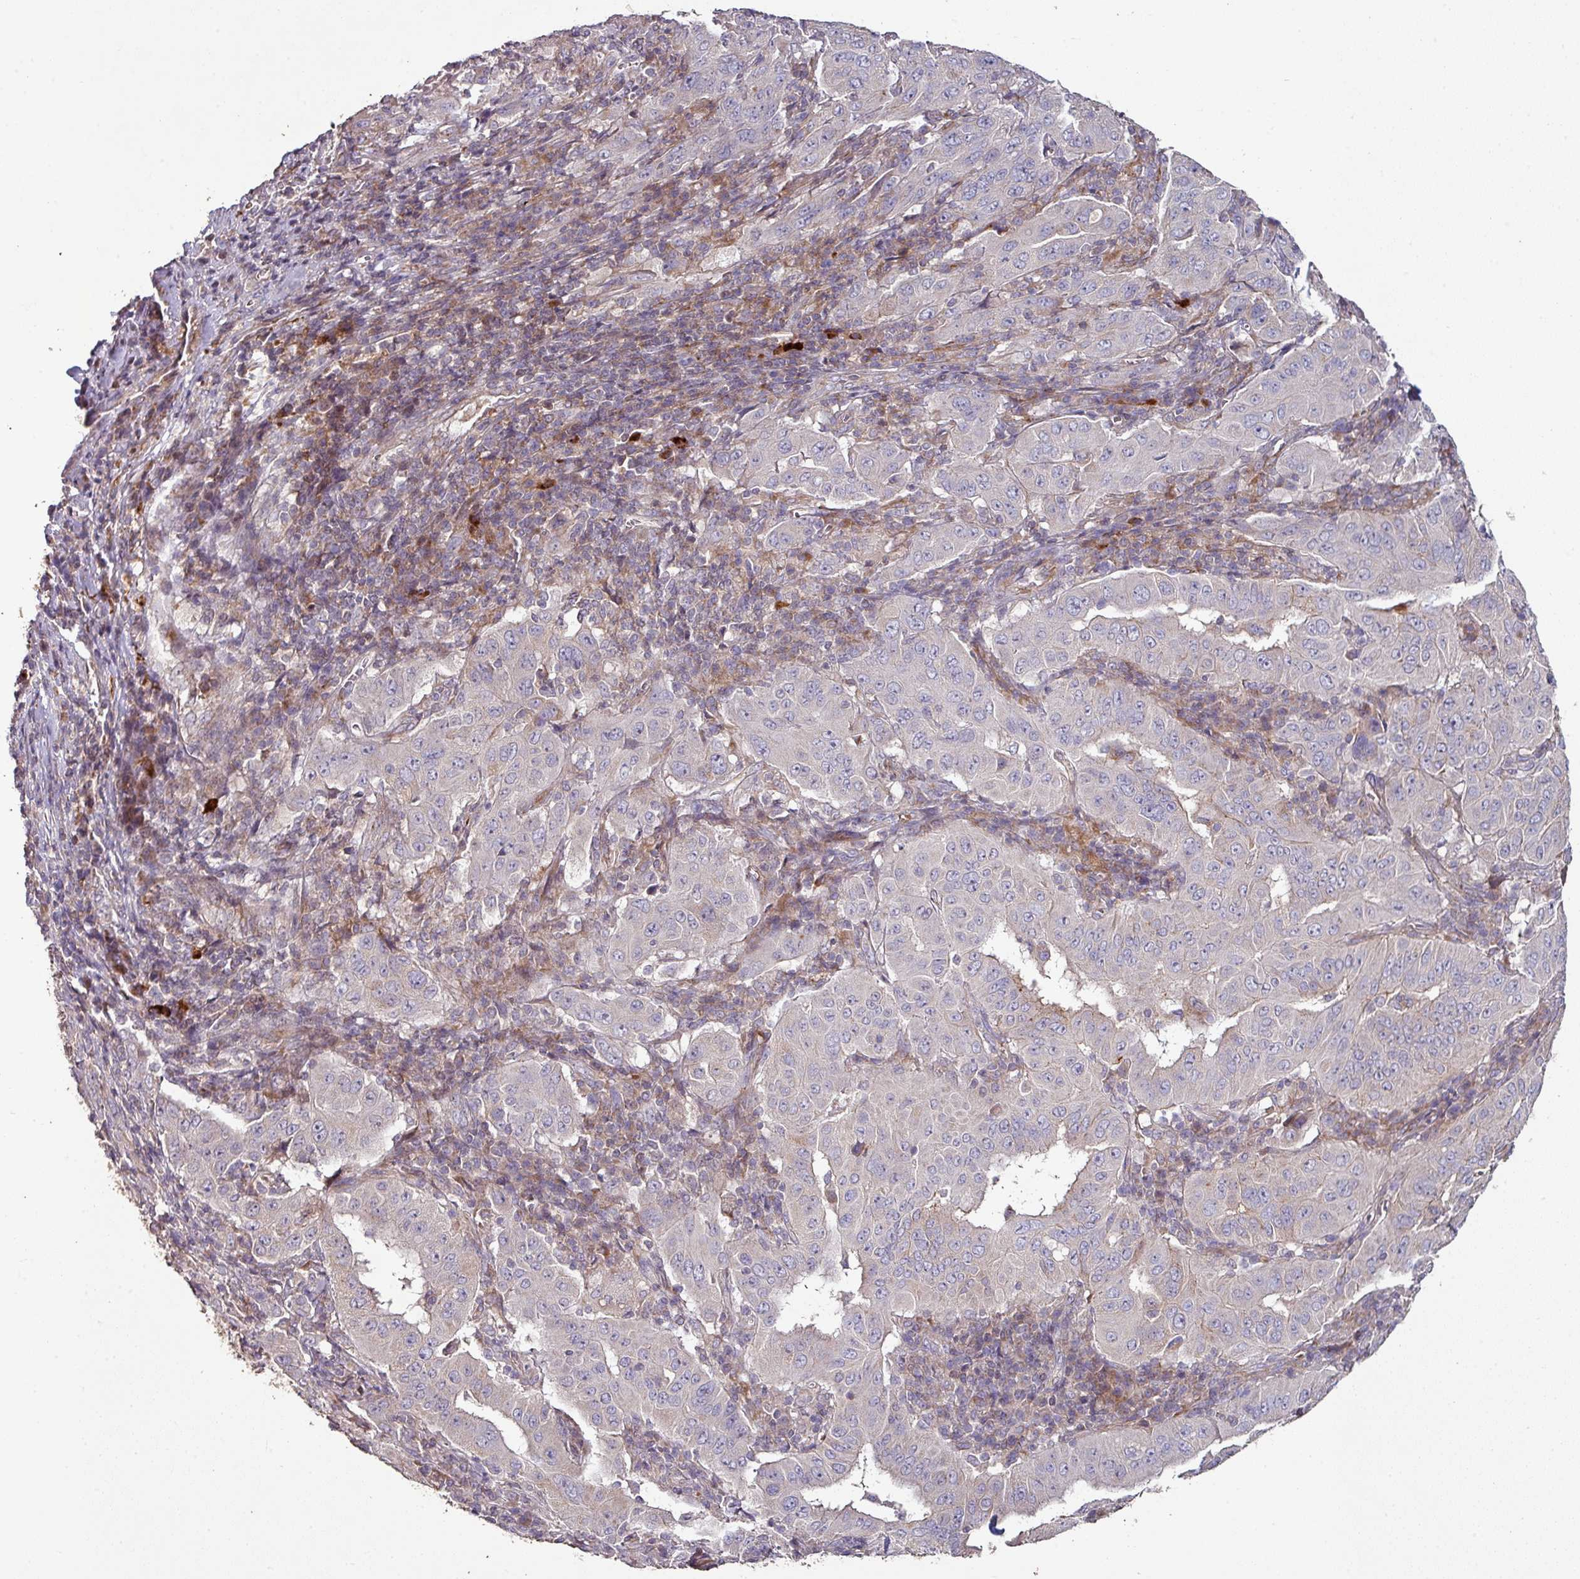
{"staining": {"intensity": "negative", "quantity": "none", "location": "none"}, "tissue": "pancreatic cancer", "cell_type": "Tumor cells", "image_type": "cancer", "snomed": [{"axis": "morphology", "description": "Adenocarcinoma, NOS"}, {"axis": "topography", "description": "Pancreas"}], "caption": "Micrograph shows no significant protein staining in tumor cells of pancreatic cancer.", "gene": "RPL23A", "patient": {"sex": "male", "age": 63}}